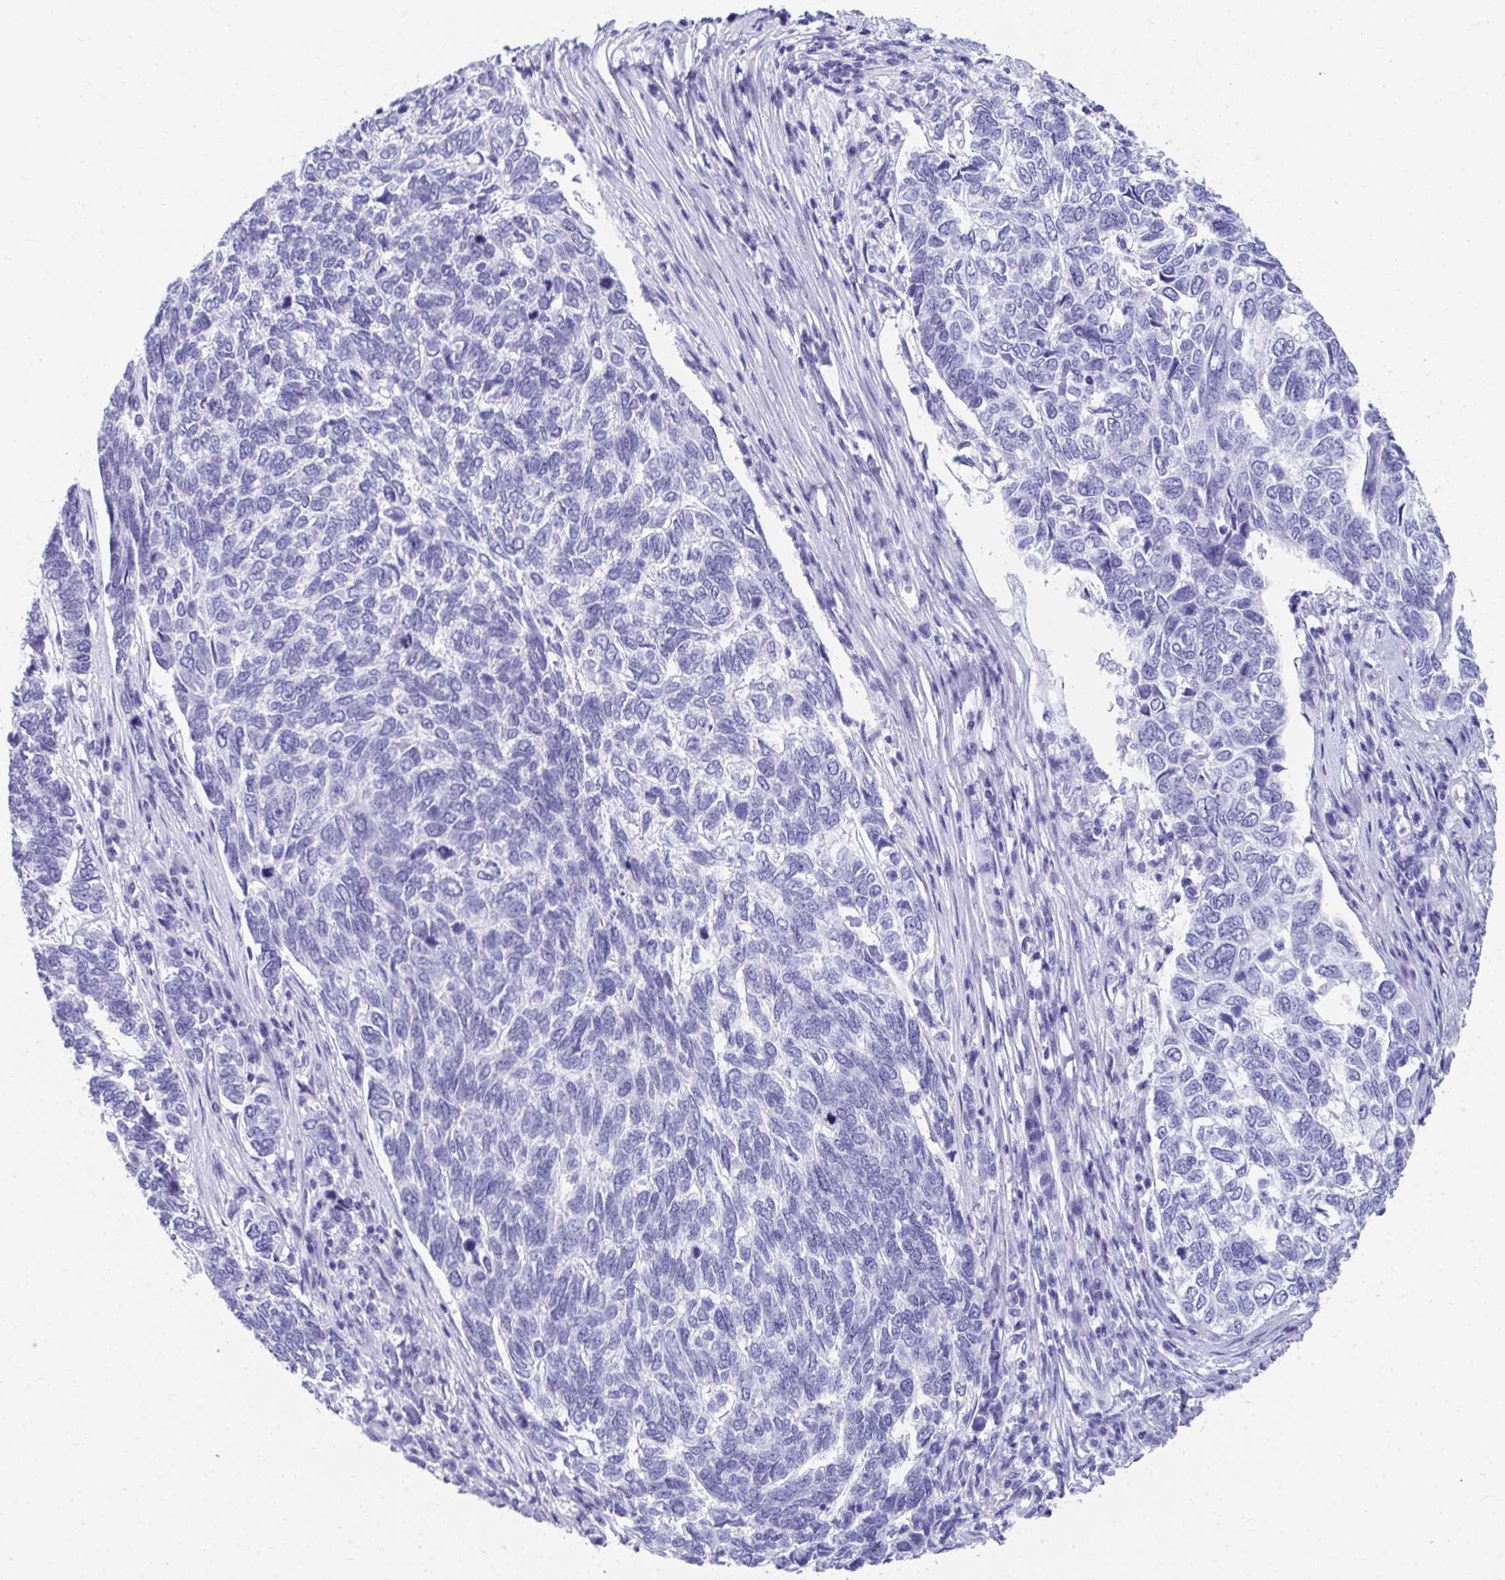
{"staining": {"intensity": "negative", "quantity": "none", "location": "none"}, "tissue": "skin cancer", "cell_type": "Tumor cells", "image_type": "cancer", "snomed": [{"axis": "morphology", "description": "Basal cell carcinoma"}, {"axis": "topography", "description": "Skin"}], "caption": "IHC micrograph of neoplastic tissue: skin cancer (basal cell carcinoma) stained with DAB demonstrates no significant protein staining in tumor cells.", "gene": "HGD", "patient": {"sex": "female", "age": 65}}